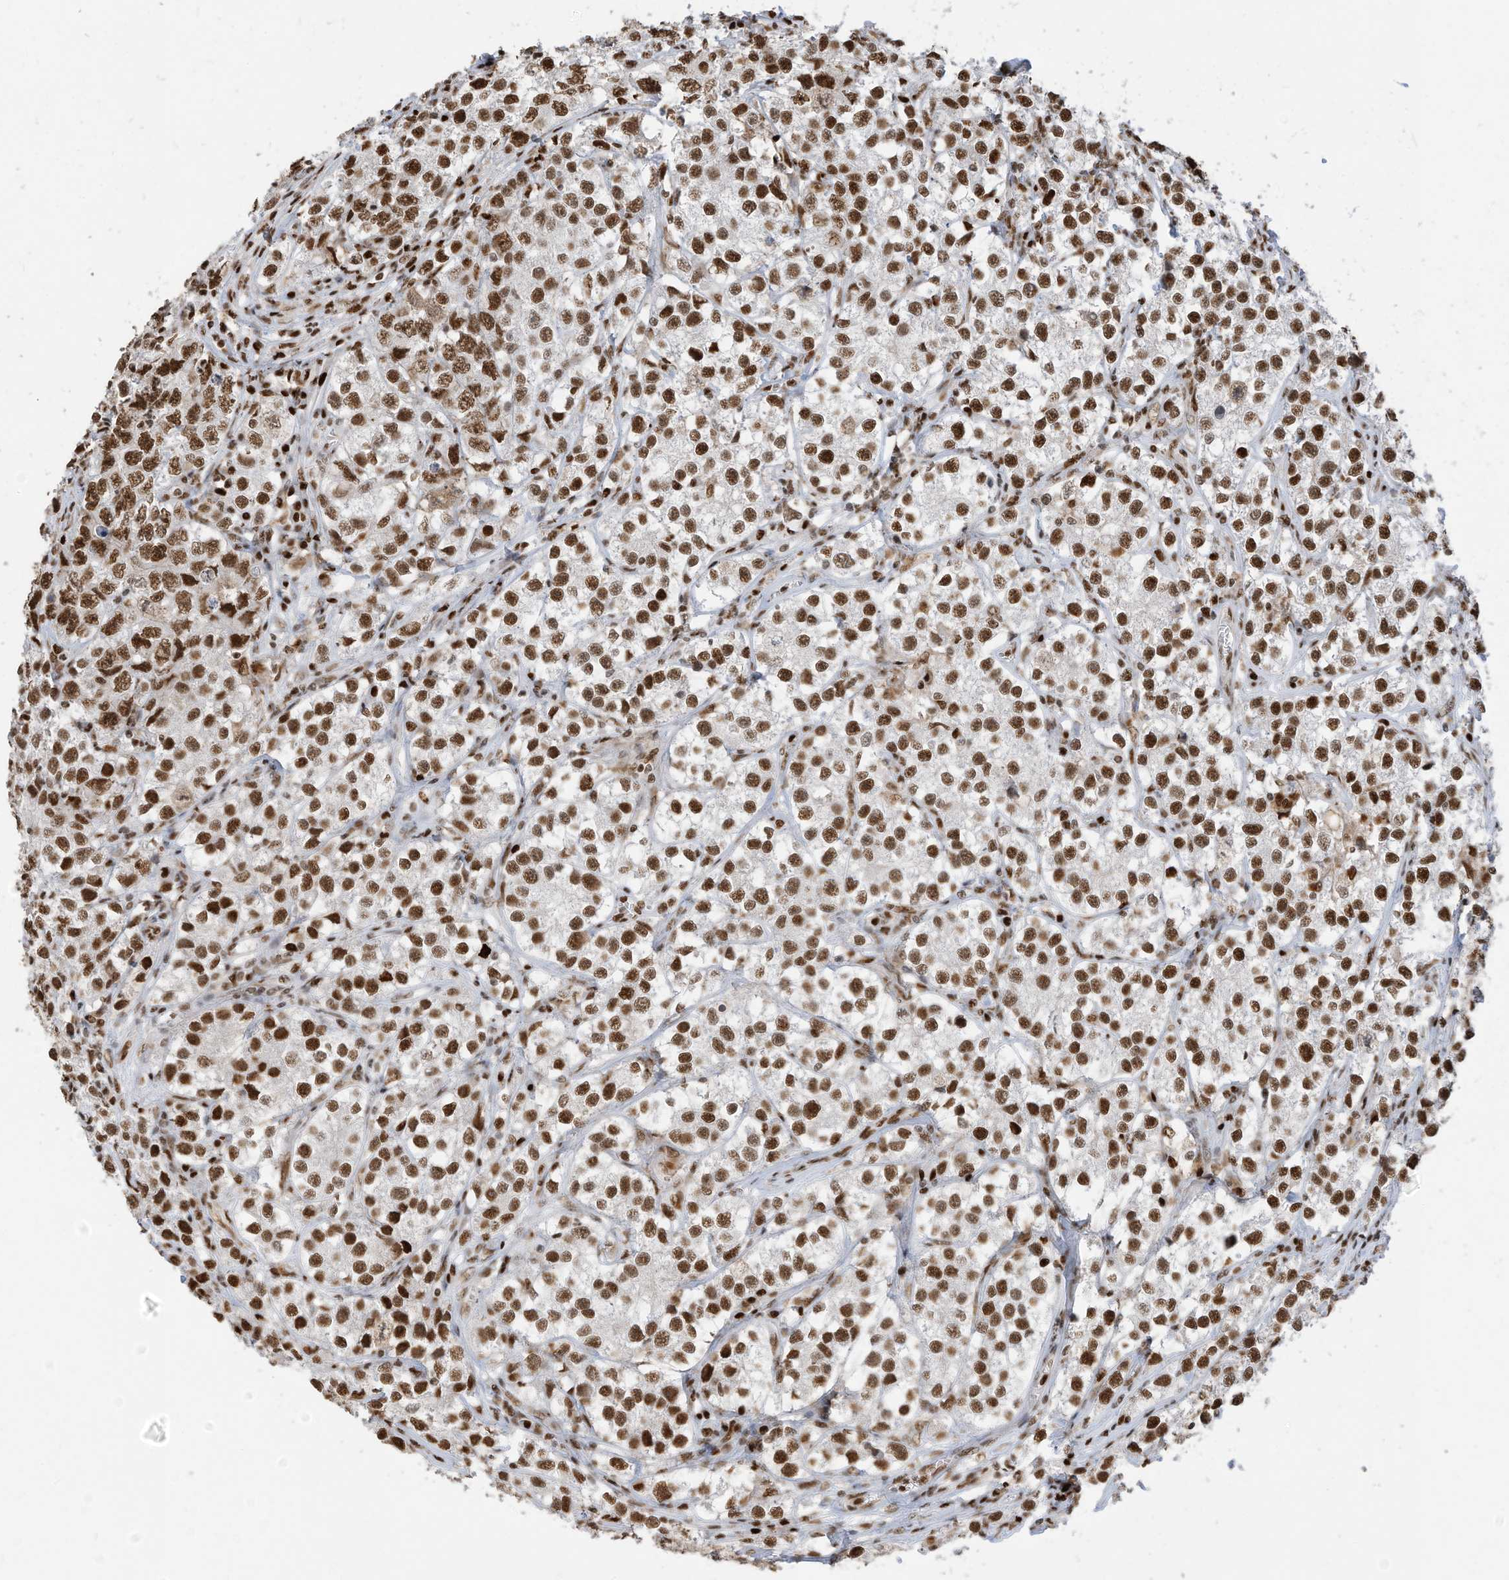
{"staining": {"intensity": "strong", "quantity": ">75%", "location": "nuclear"}, "tissue": "testis cancer", "cell_type": "Tumor cells", "image_type": "cancer", "snomed": [{"axis": "morphology", "description": "Seminoma, NOS"}, {"axis": "morphology", "description": "Carcinoma, Embryonal, NOS"}, {"axis": "topography", "description": "Testis"}], "caption": "There is high levels of strong nuclear positivity in tumor cells of seminoma (testis), as demonstrated by immunohistochemical staining (brown color).", "gene": "SAMD15", "patient": {"sex": "male", "age": 43}}